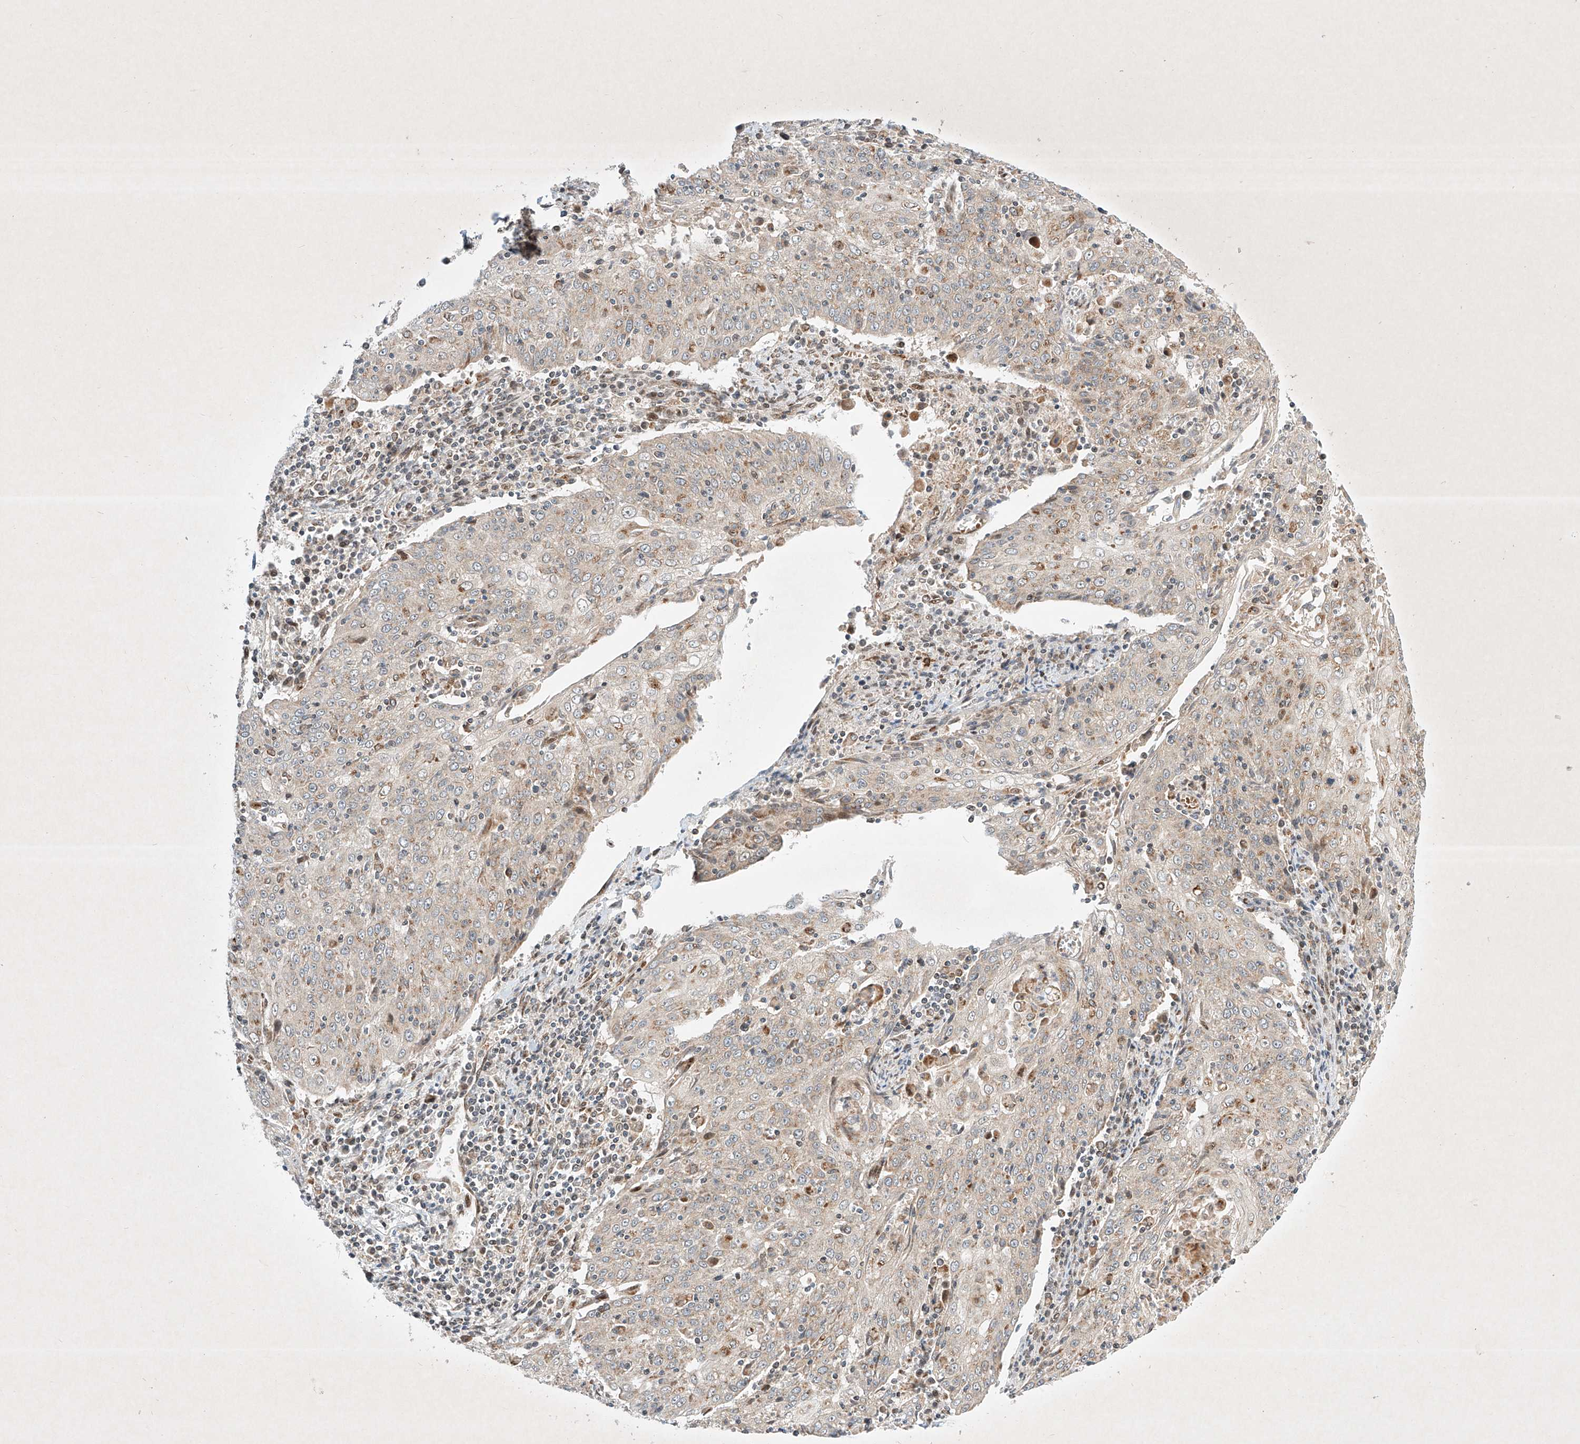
{"staining": {"intensity": "weak", "quantity": "<25%", "location": "cytoplasmic/membranous"}, "tissue": "cervical cancer", "cell_type": "Tumor cells", "image_type": "cancer", "snomed": [{"axis": "morphology", "description": "Squamous cell carcinoma, NOS"}, {"axis": "topography", "description": "Cervix"}], "caption": "A high-resolution micrograph shows immunohistochemistry staining of cervical cancer (squamous cell carcinoma), which reveals no significant expression in tumor cells.", "gene": "EPG5", "patient": {"sex": "female", "age": 48}}